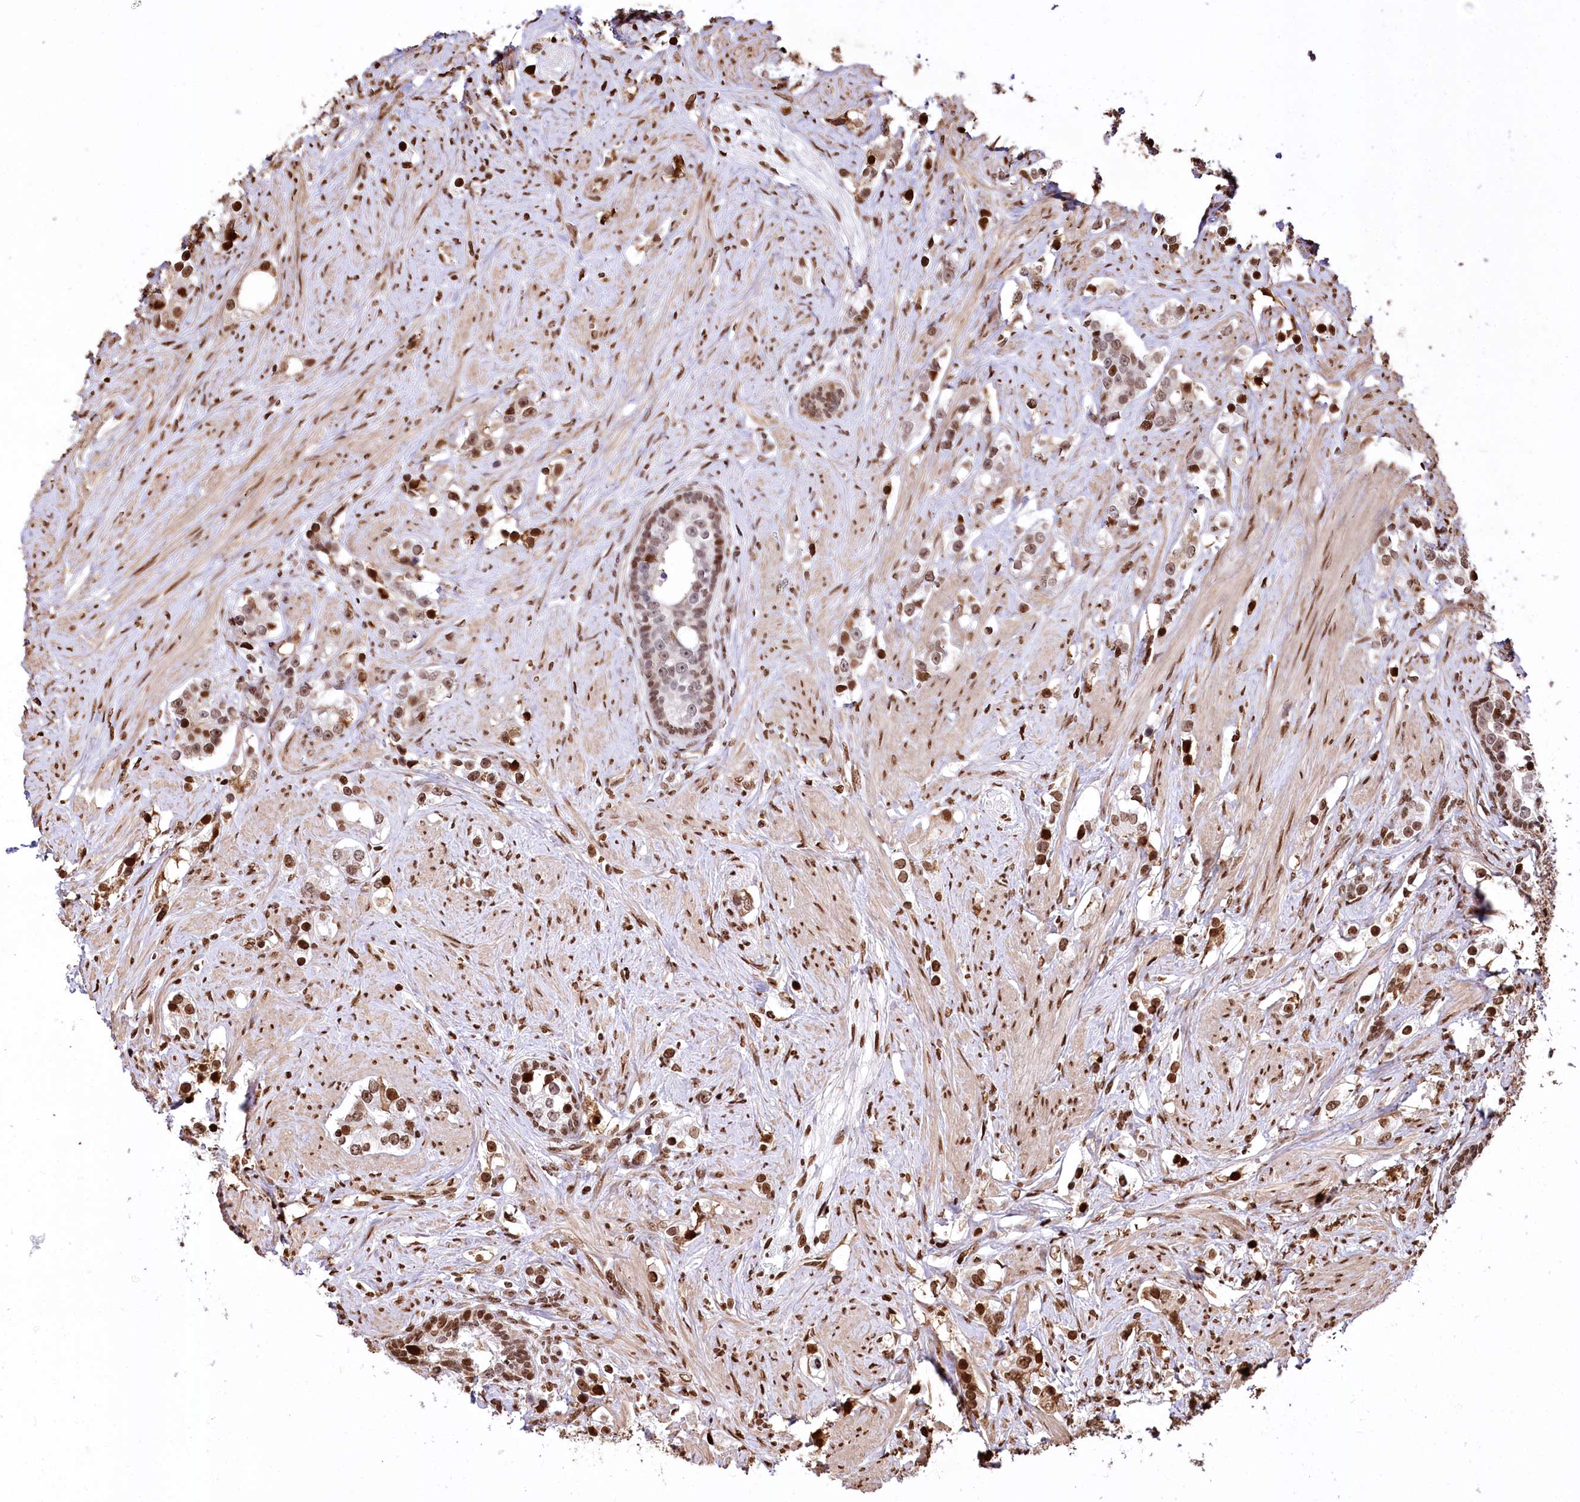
{"staining": {"intensity": "strong", "quantity": ">75%", "location": "nuclear"}, "tissue": "prostate cancer", "cell_type": "Tumor cells", "image_type": "cancer", "snomed": [{"axis": "morphology", "description": "Adenocarcinoma, High grade"}, {"axis": "topography", "description": "Prostate"}], "caption": "The photomicrograph exhibits a brown stain indicating the presence of a protein in the nuclear of tumor cells in prostate cancer.", "gene": "PTMS", "patient": {"sex": "male", "age": 63}}